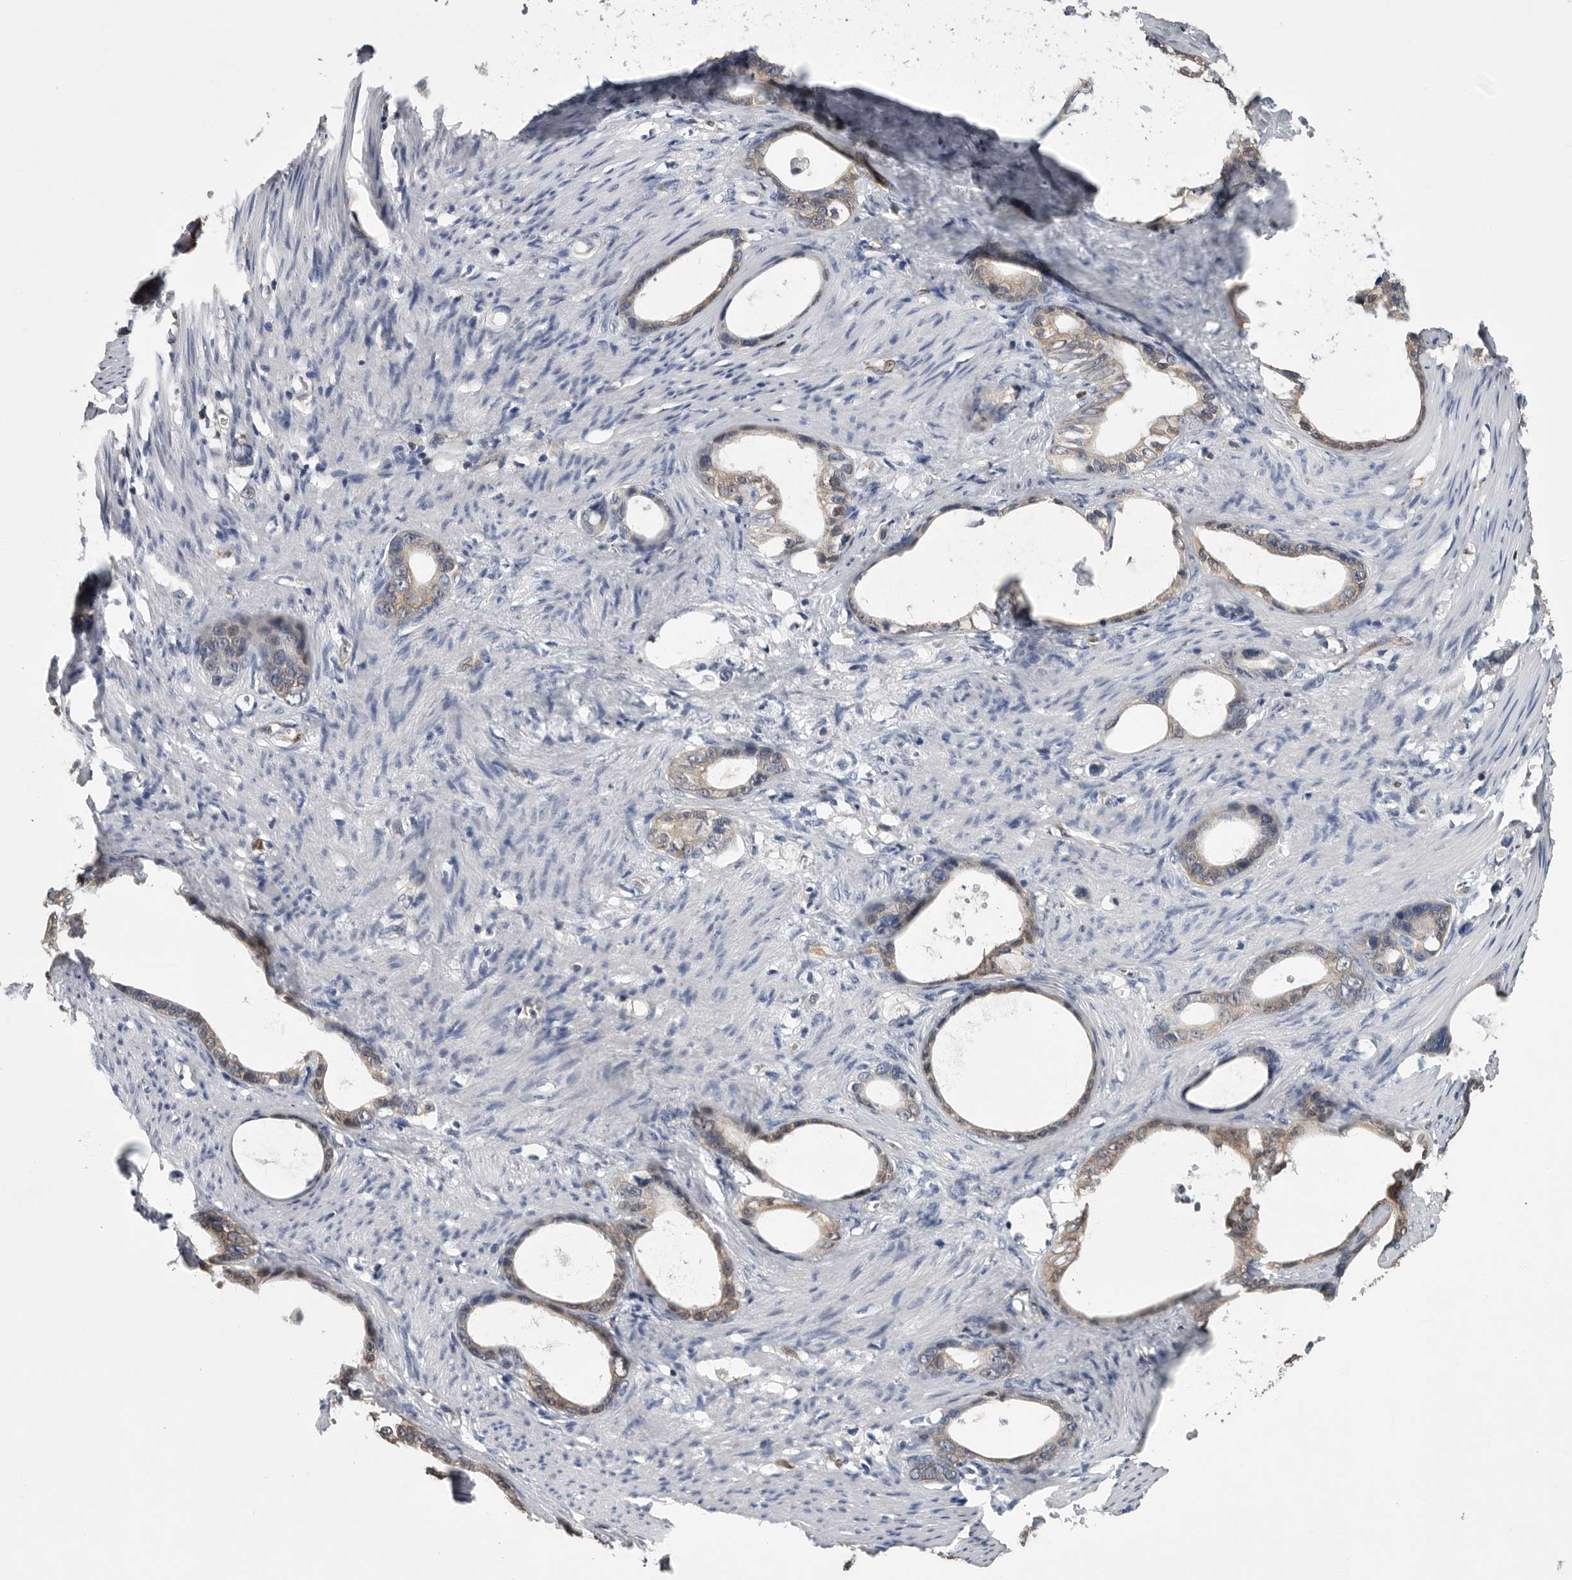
{"staining": {"intensity": "weak", "quantity": "25%-75%", "location": "cytoplasmic/membranous"}, "tissue": "stomach cancer", "cell_type": "Tumor cells", "image_type": "cancer", "snomed": [{"axis": "morphology", "description": "Adenocarcinoma, NOS"}, {"axis": "topography", "description": "Stomach"}], "caption": "Weak cytoplasmic/membranous expression for a protein is seen in approximately 25%-75% of tumor cells of stomach cancer using IHC.", "gene": "PDCD4", "patient": {"sex": "female", "age": 75}}